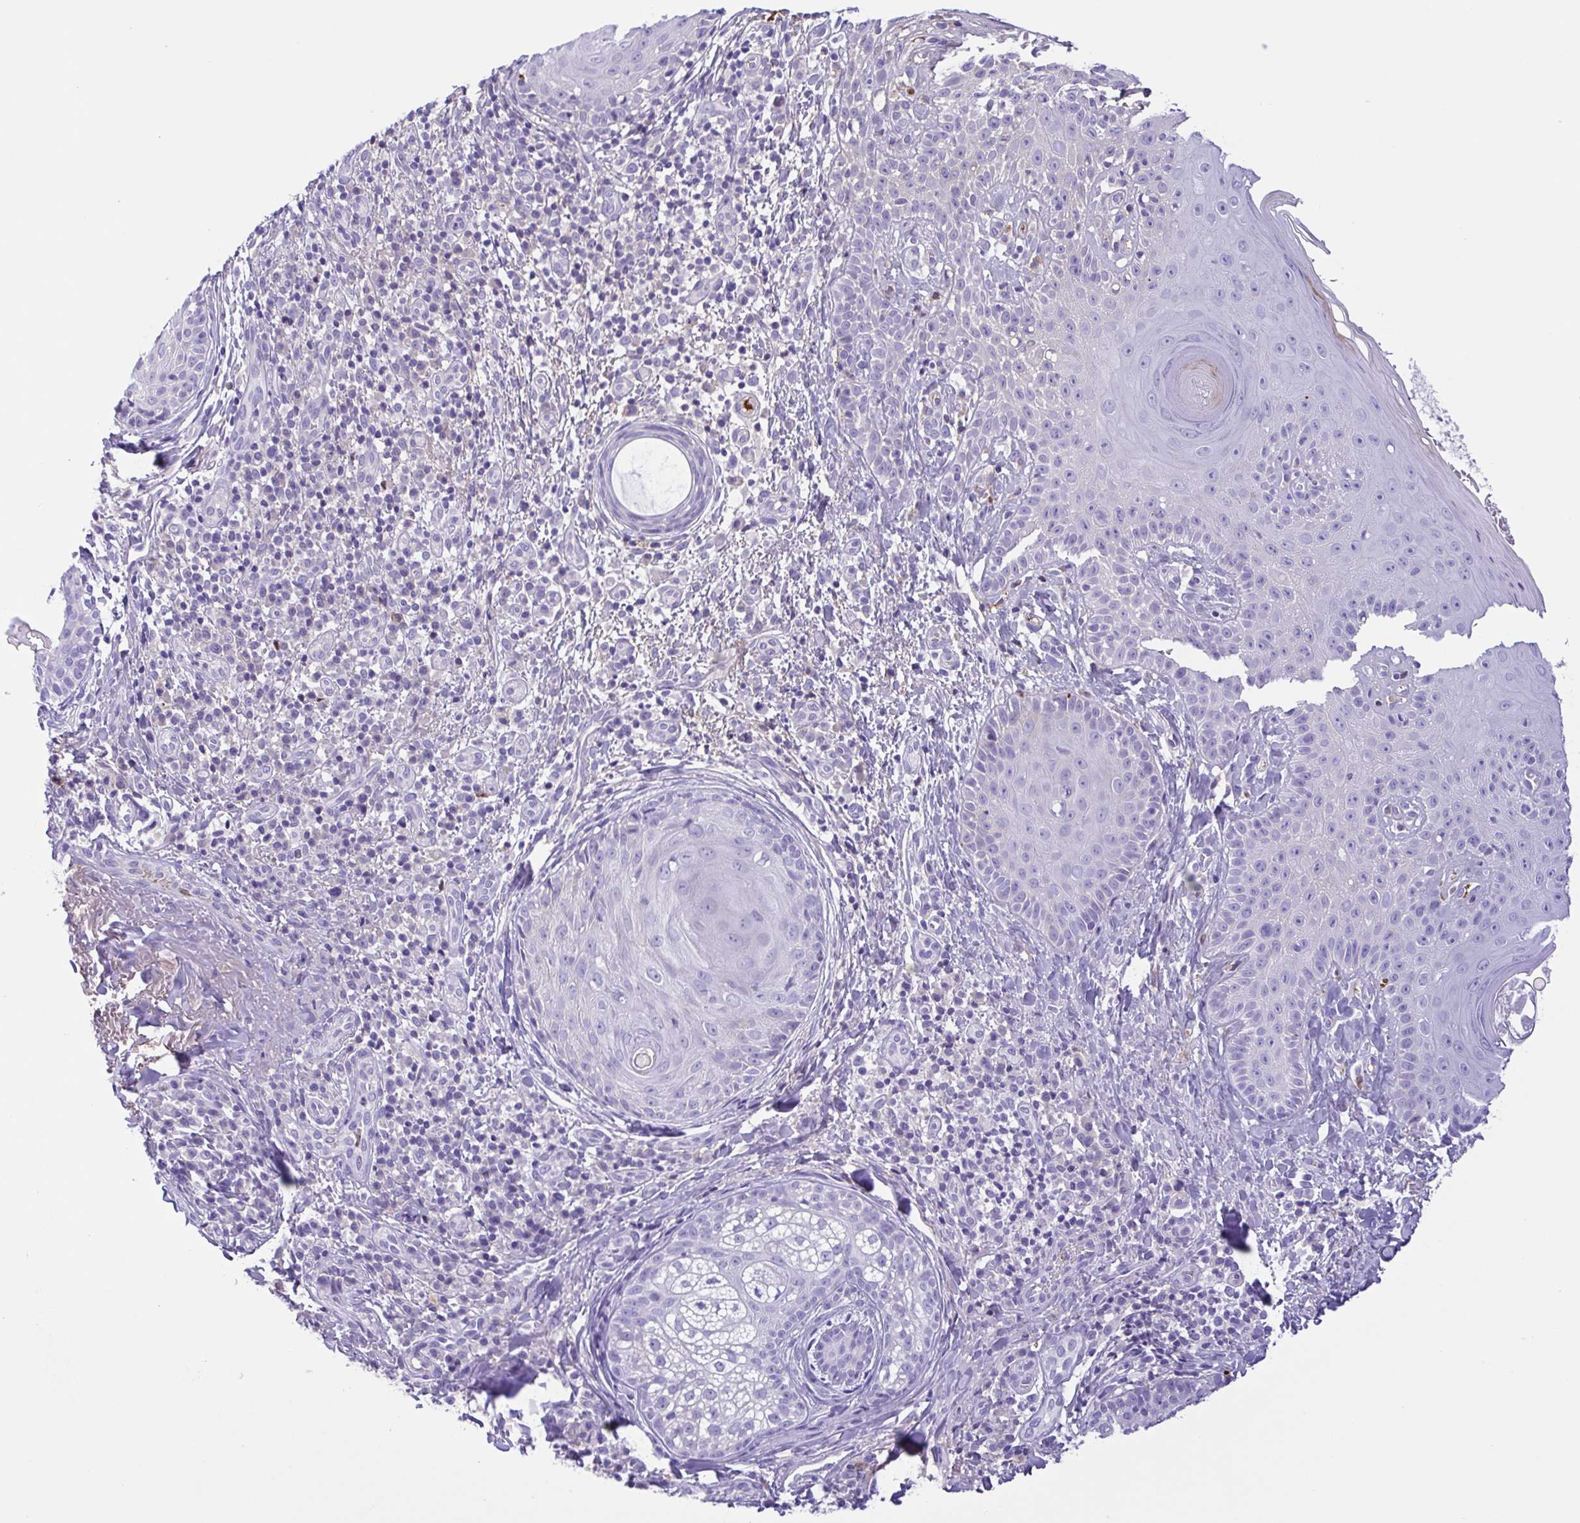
{"staining": {"intensity": "negative", "quantity": "none", "location": "none"}, "tissue": "skin cancer", "cell_type": "Tumor cells", "image_type": "cancer", "snomed": [{"axis": "morphology", "description": "Basal cell carcinoma"}, {"axis": "topography", "description": "Skin"}], "caption": "IHC histopathology image of basal cell carcinoma (skin) stained for a protein (brown), which shows no positivity in tumor cells.", "gene": "IGFL1", "patient": {"sex": "male", "age": 65}}